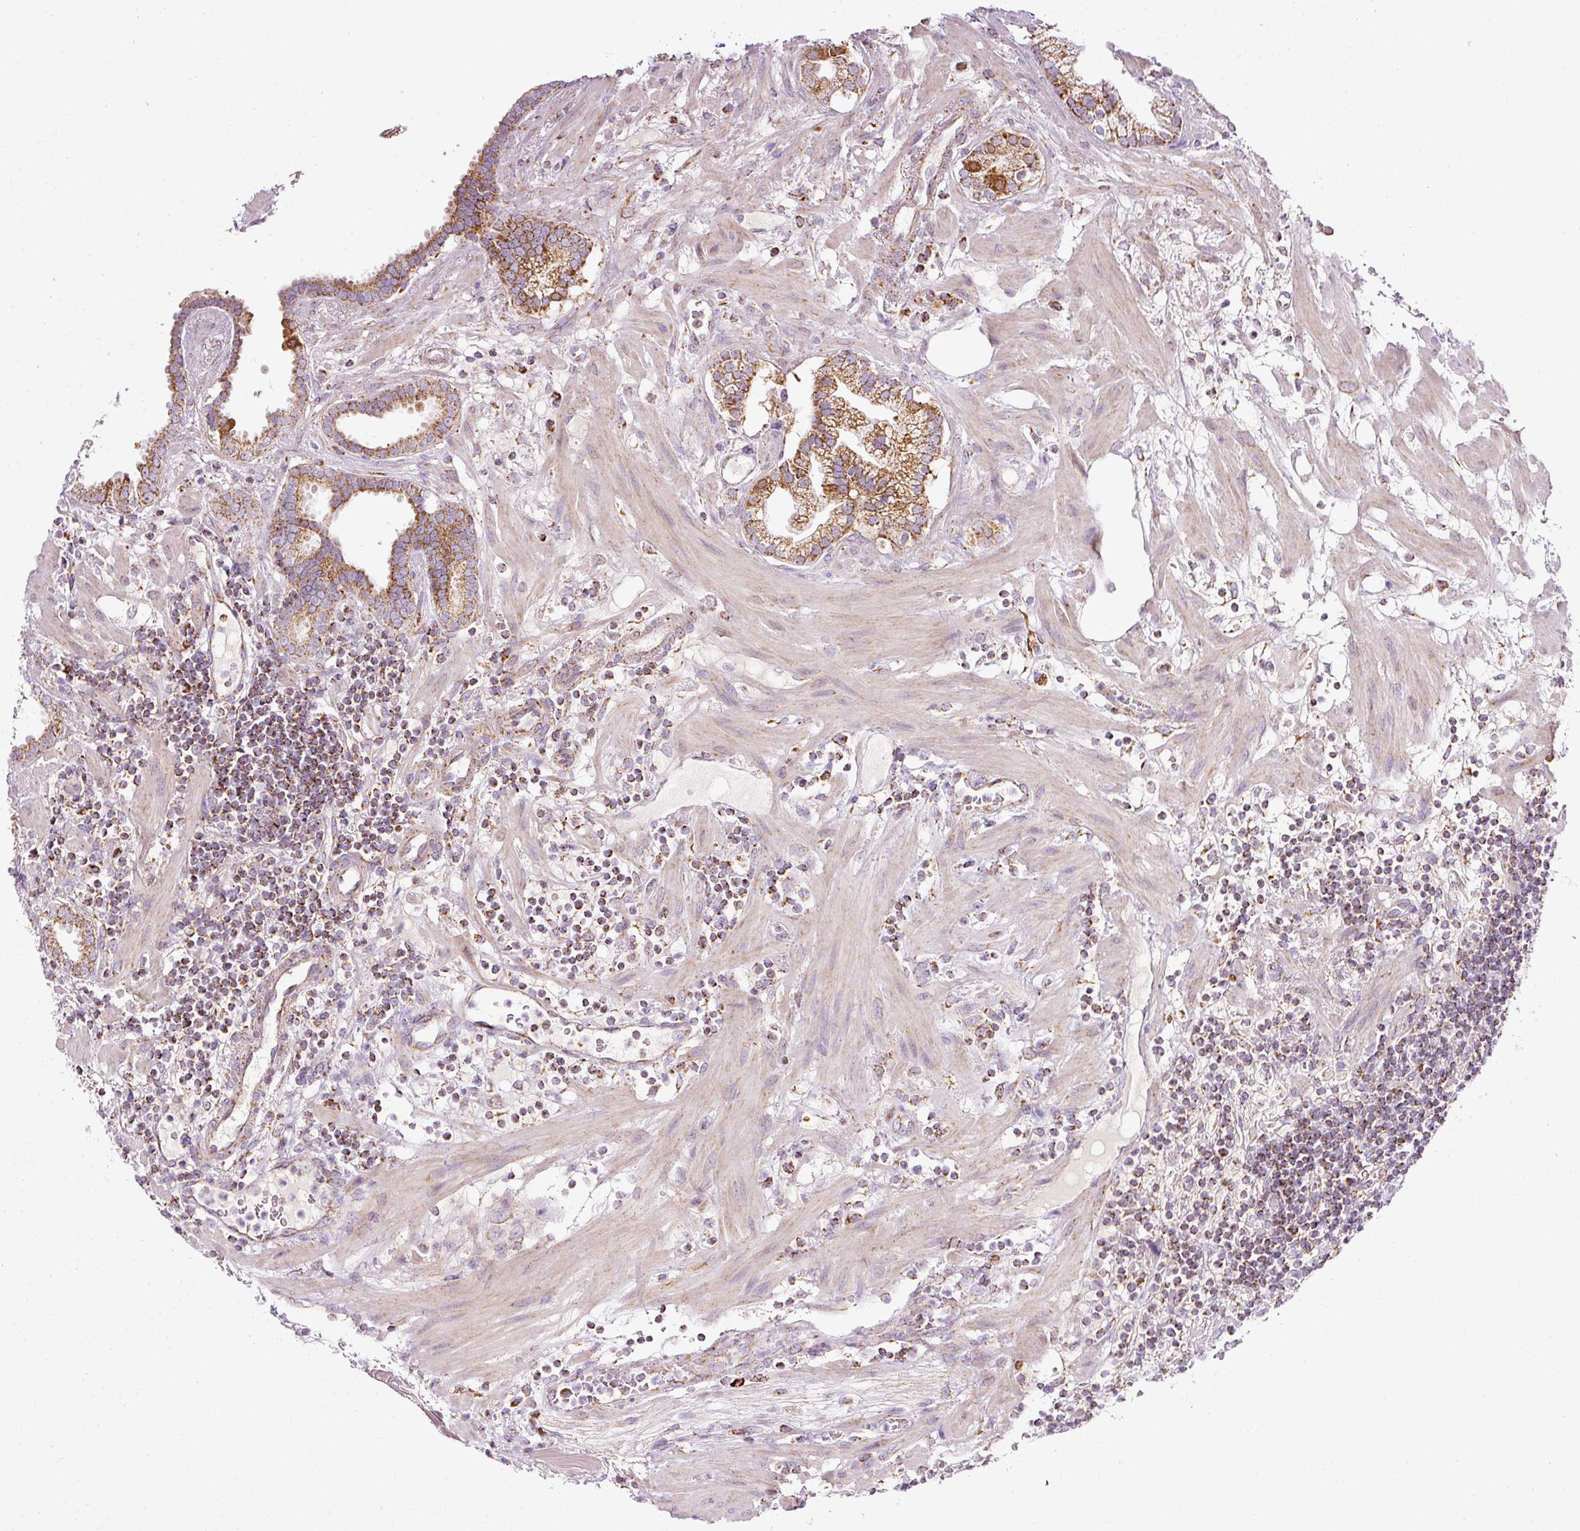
{"staining": {"intensity": "moderate", "quantity": ">75%", "location": "cytoplasmic/membranous"}, "tissue": "prostate cancer", "cell_type": "Tumor cells", "image_type": "cancer", "snomed": [{"axis": "morphology", "description": "Adenocarcinoma, High grade"}, {"axis": "topography", "description": "Prostate"}], "caption": "Protein staining of prostate cancer tissue reveals moderate cytoplasmic/membranous staining in about >75% of tumor cells. (Stains: DAB (3,3'-diaminobenzidine) in brown, nuclei in blue, Microscopy: brightfield microscopy at high magnification).", "gene": "SDHA", "patient": {"sex": "male", "age": 63}}